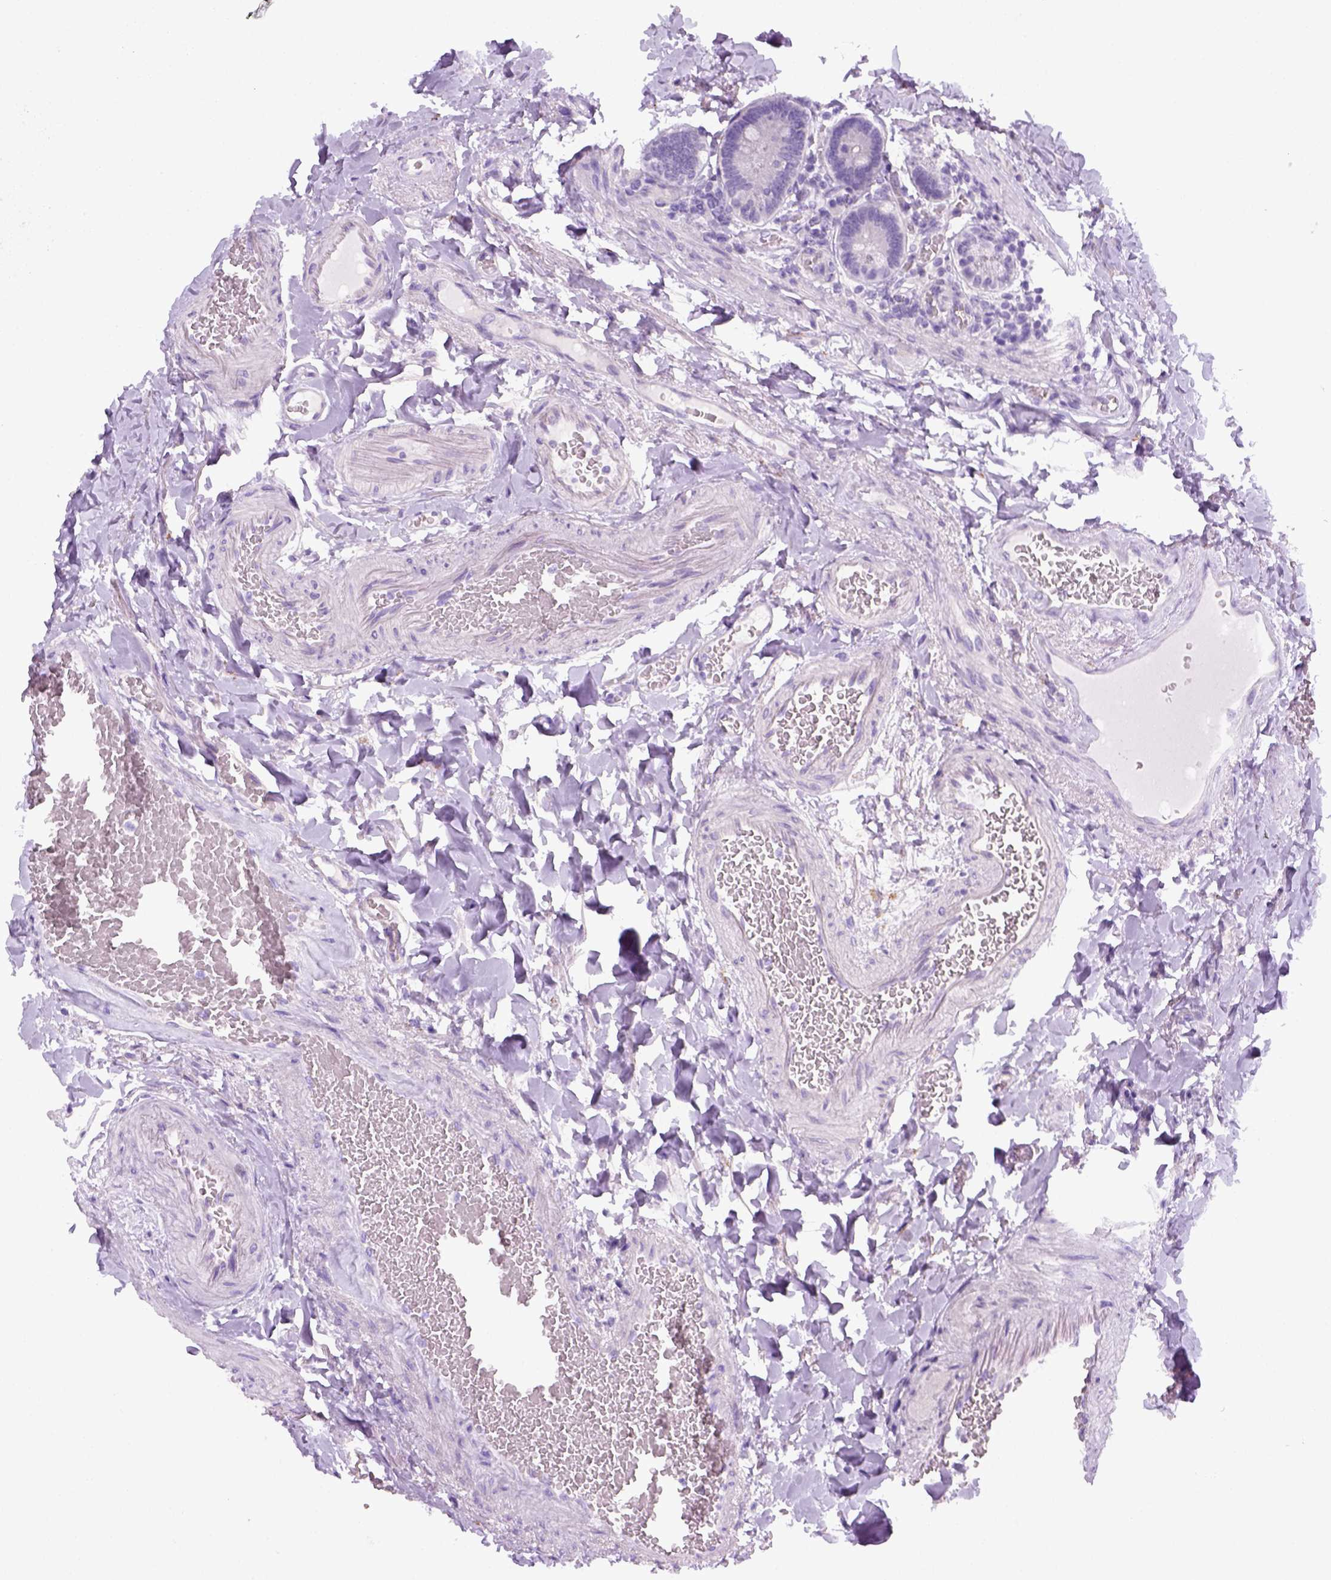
{"staining": {"intensity": "negative", "quantity": "none", "location": "none"}, "tissue": "duodenum", "cell_type": "Glandular cells", "image_type": "normal", "snomed": [{"axis": "morphology", "description": "Normal tissue, NOS"}, {"axis": "topography", "description": "Duodenum"}], "caption": "Glandular cells are negative for brown protein staining in normal duodenum. The staining is performed using DAB (3,3'-diaminobenzidine) brown chromogen with nuclei counter-stained in using hematoxylin.", "gene": "KRT71", "patient": {"sex": "female", "age": 62}}